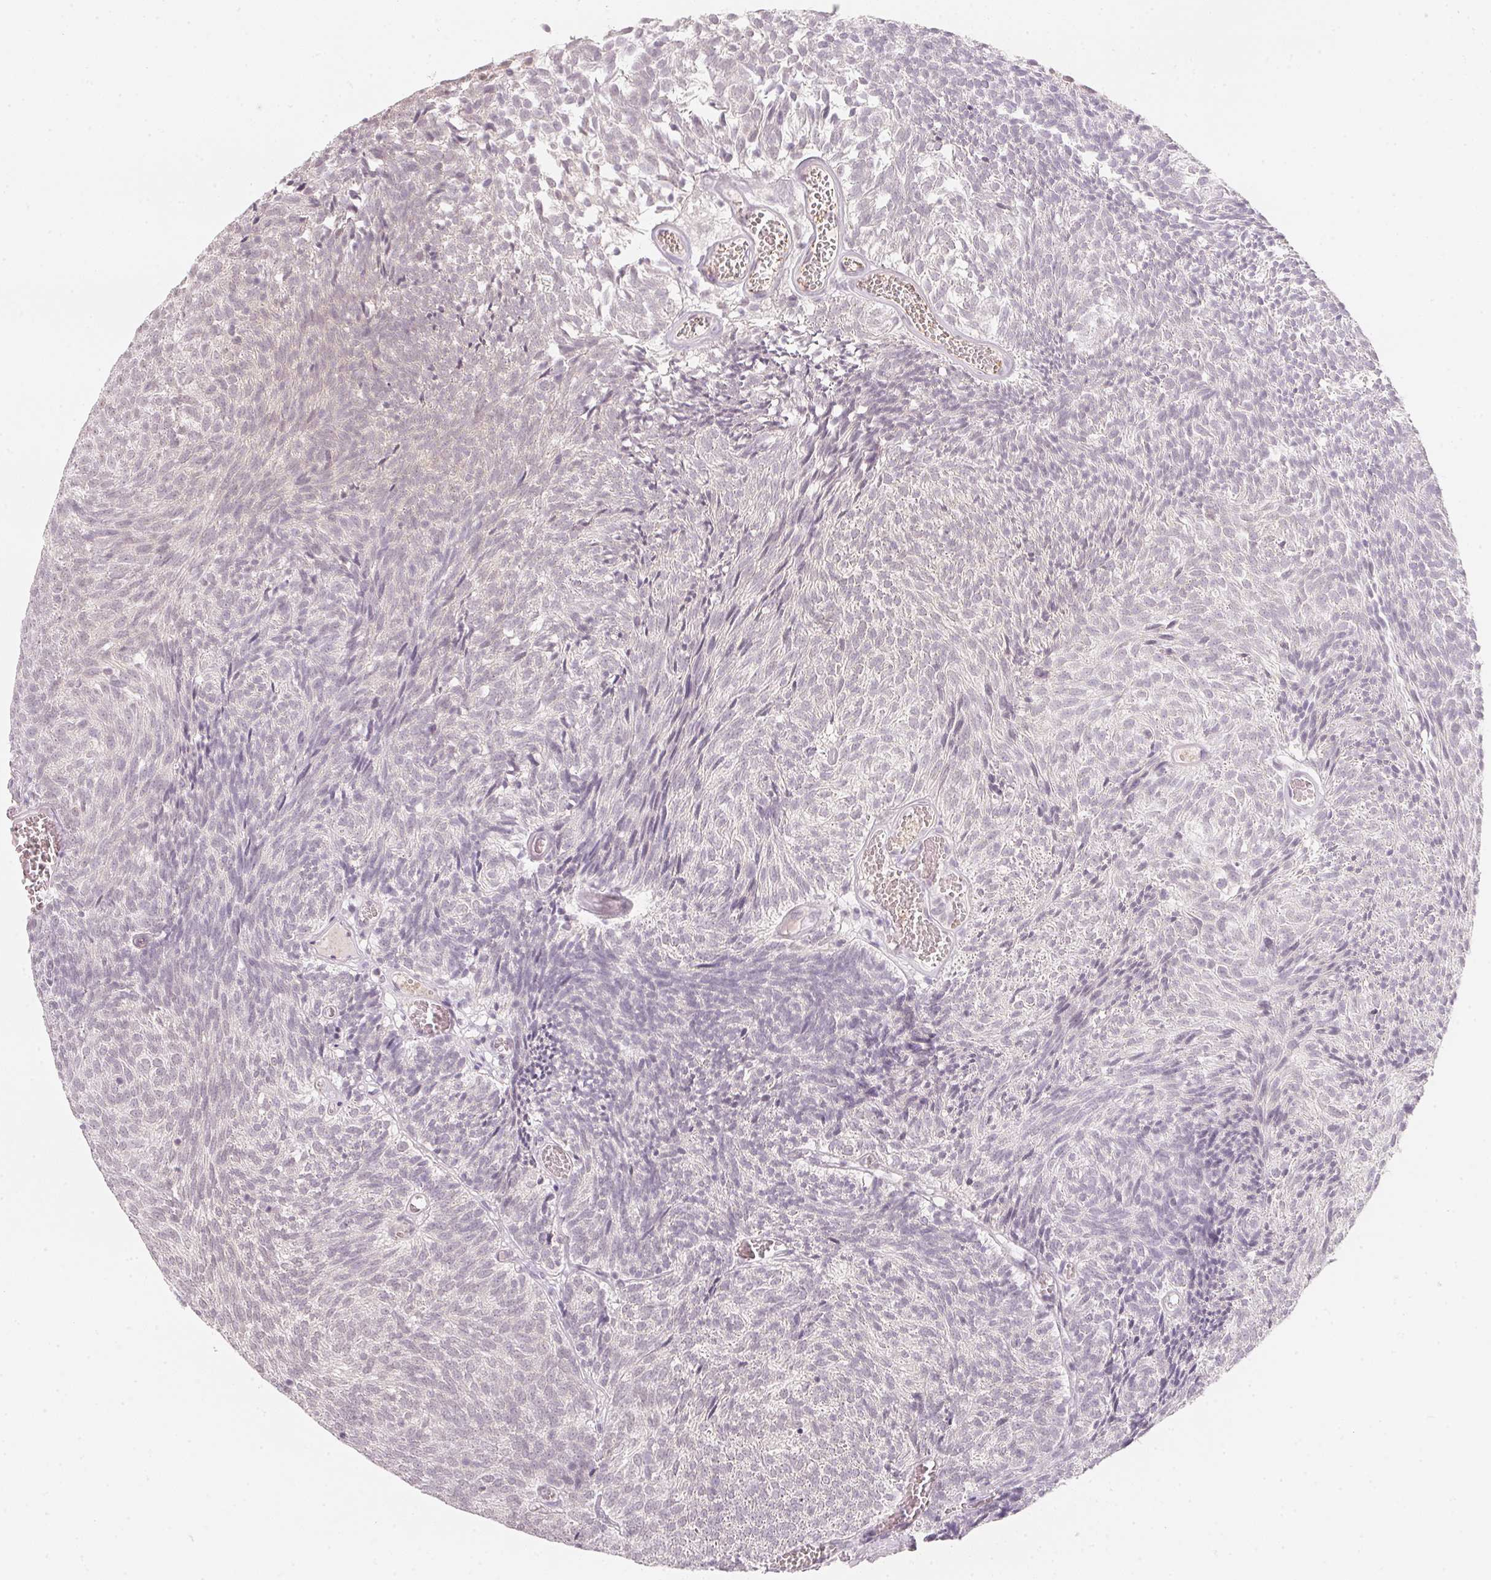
{"staining": {"intensity": "negative", "quantity": "none", "location": "none"}, "tissue": "urothelial cancer", "cell_type": "Tumor cells", "image_type": "cancer", "snomed": [{"axis": "morphology", "description": "Urothelial carcinoma, Low grade"}, {"axis": "topography", "description": "Urinary bladder"}], "caption": "DAB (3,3'-diaminobenzidine) immunohistochemical staining of urothelial cancer reveals no significant staining in tumor cells.", "gene": "CFAP276", "patient": {"sex": "male", "age": 77}}